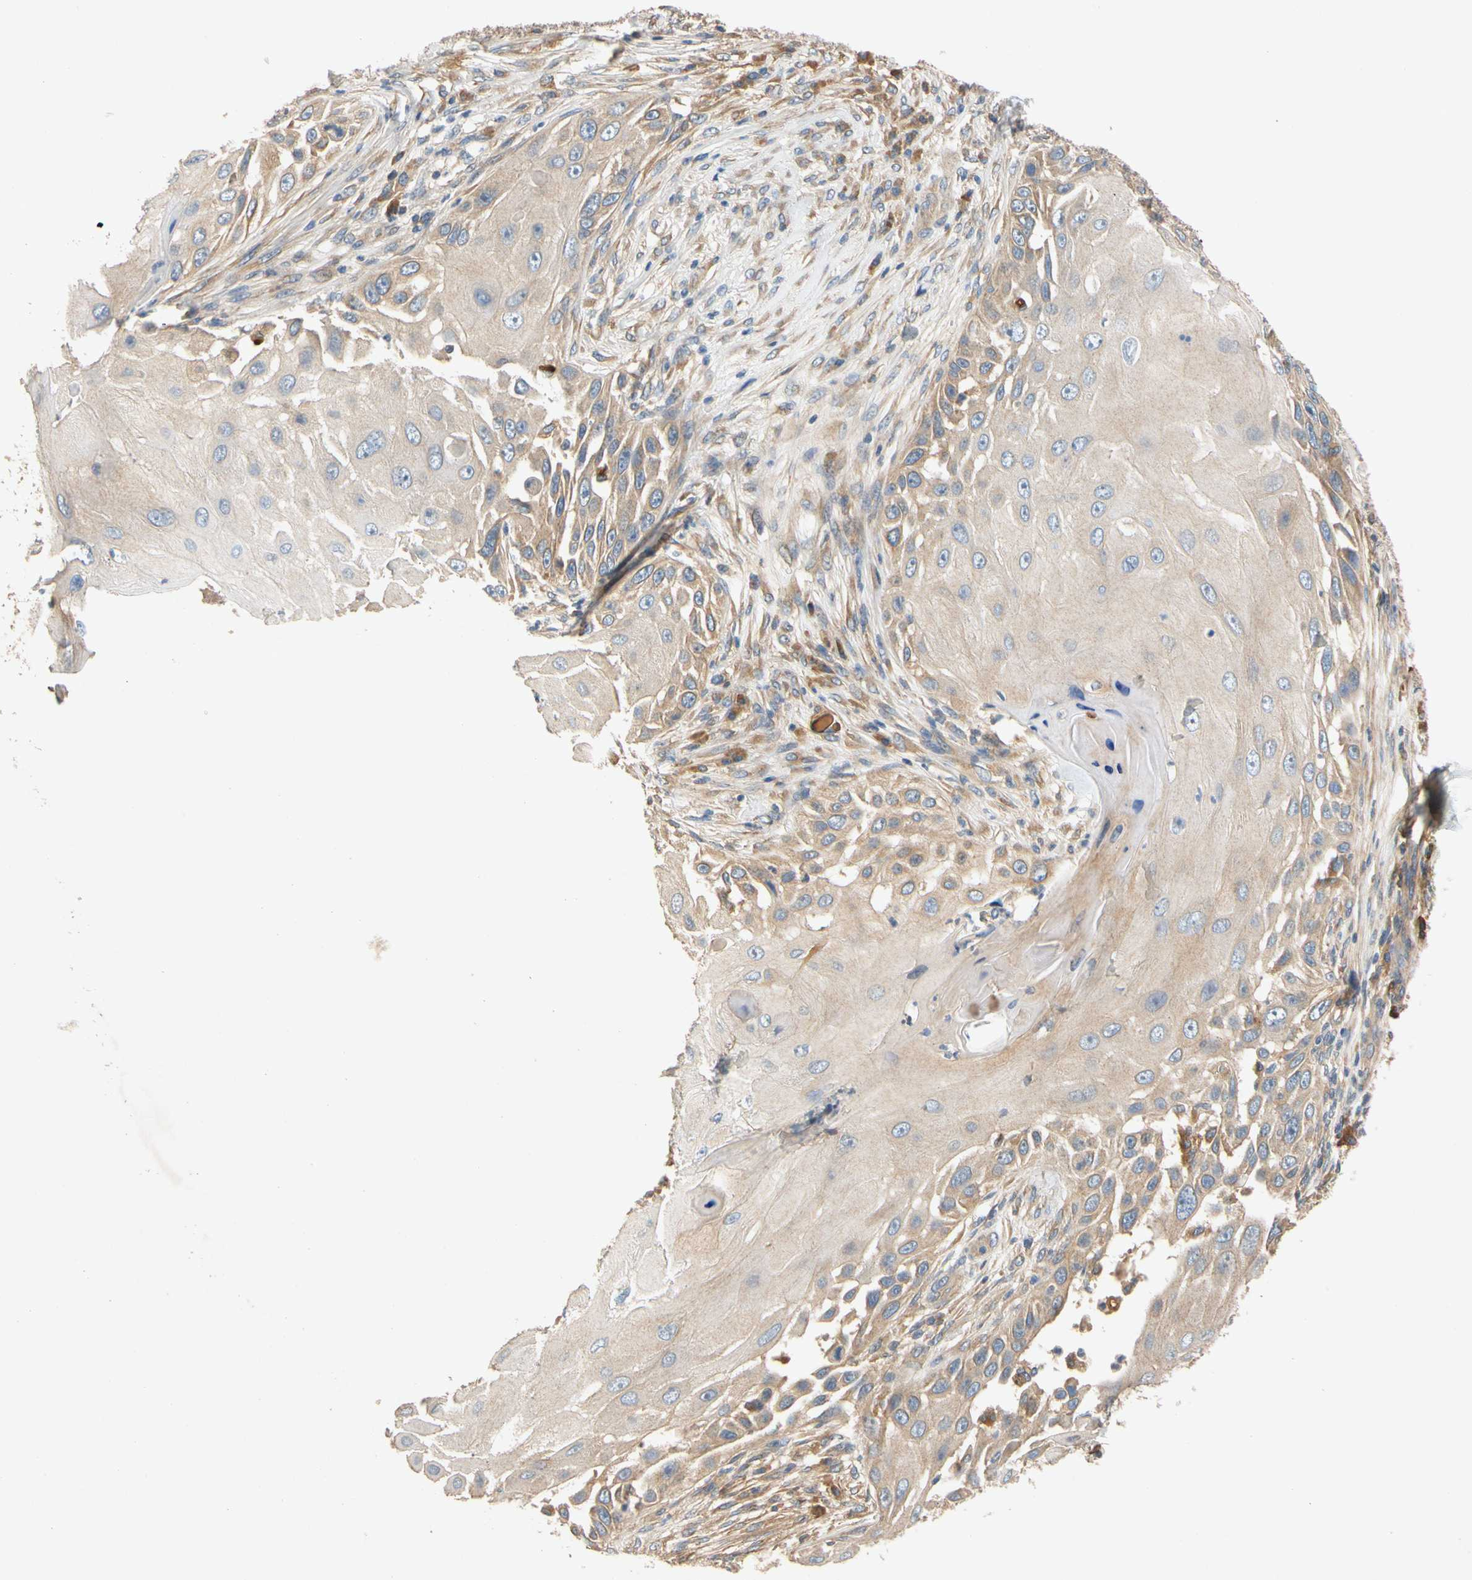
{"staining": {"intensity": "weak", "quantity": "<25%", "location": "cytoplasmic/membranous"}, "tissue": "skin cancer", "cell_type": "Tumor cells", "image_type": "cancer", "snomed": [{"axis": "morphology", "description": "Squamous cell carcinoma, NOS"}, {"axis": "topography", "description": "Skin"}], "caption": "Squamous cell carcinoma (skin) was stained to show a protein in brown. There is no significant staining in tumor cells.", "gene": "USP46", "patient": {"sex": "female", "age": 44}}